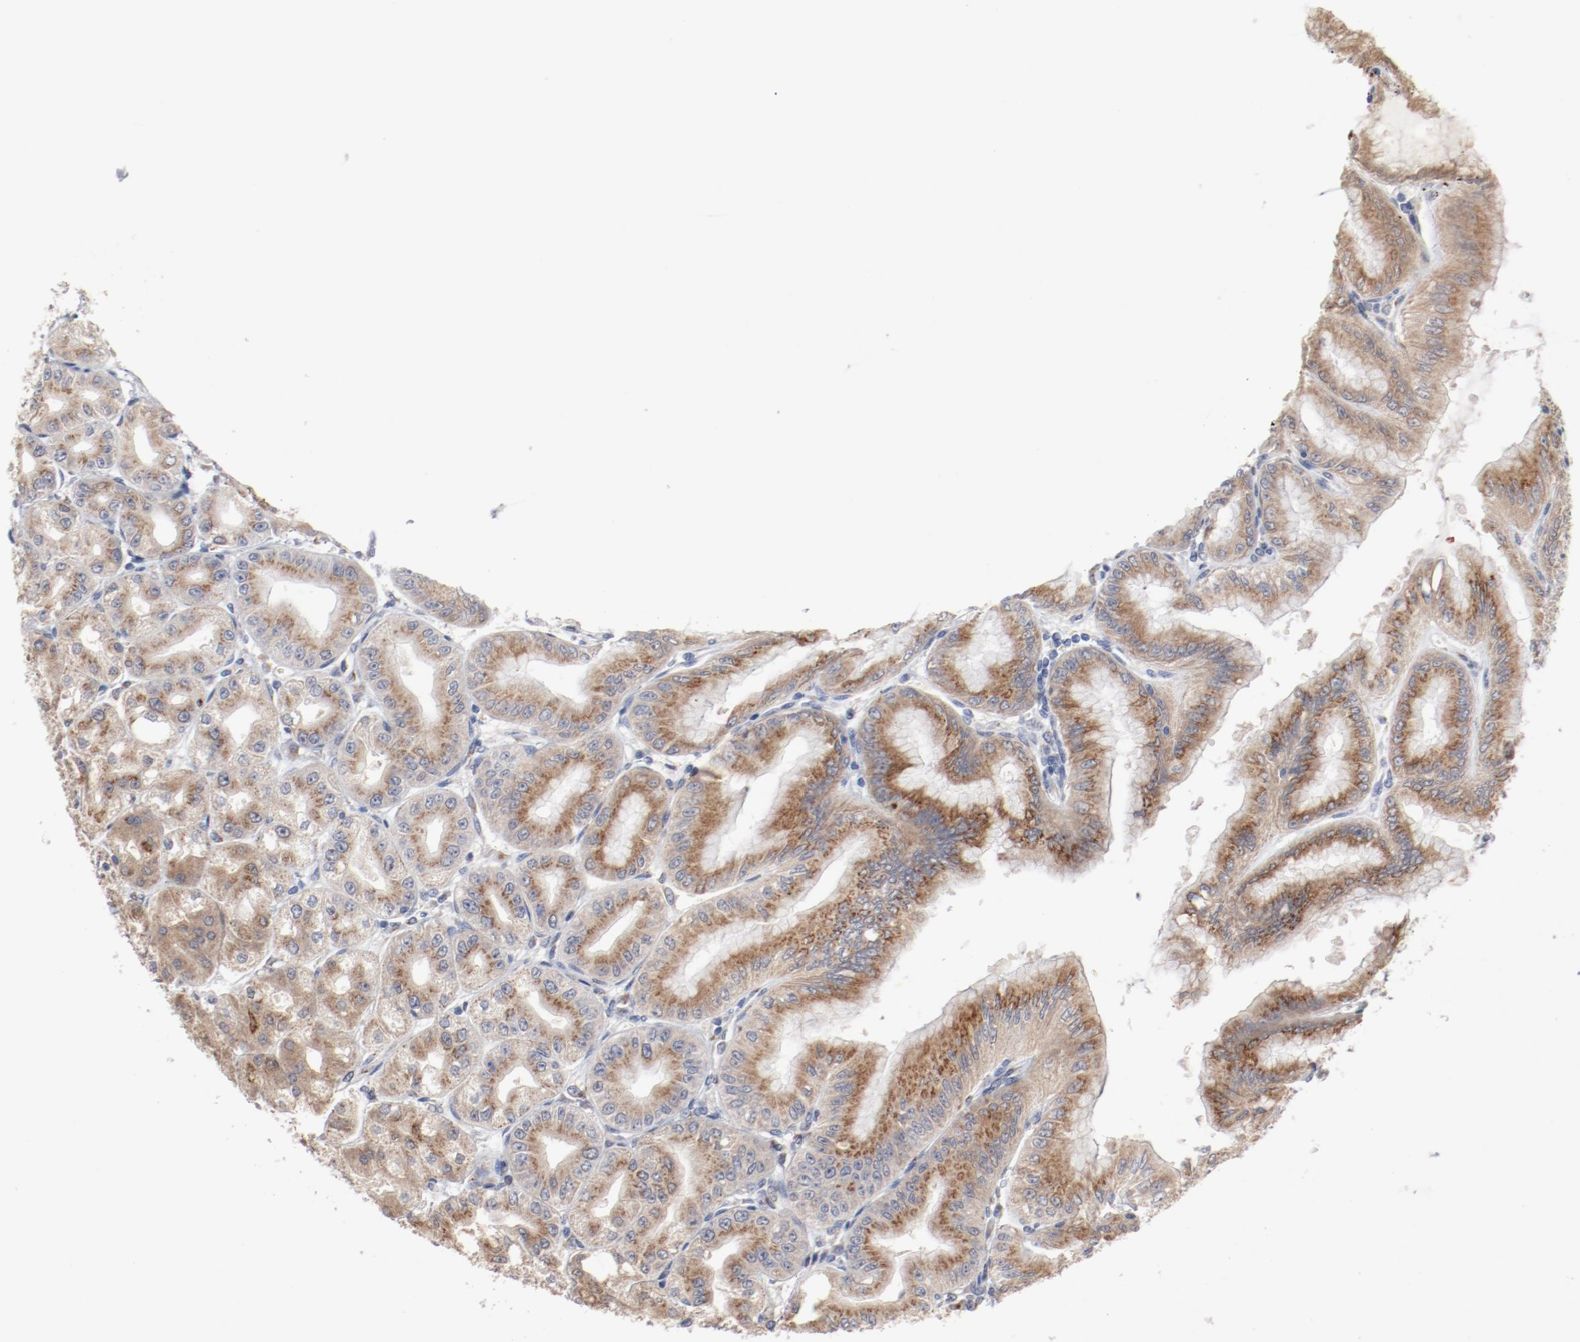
{"staining": {"intensity": "moderate", "quantity": "25%-75%", "location": "cytoplasmic/membranous"}, "tissue": "stomach", "cell_type": "Glandular cells", "image_type": "normal", "snomed": [{"axis": "morphology", "description": "Normal tissue, NOS"}, {"axis": "topography", "description": "Stomach, lower"}], "caption": "This histopathology image exhibits unremarkable stomach stained with immunohistochemistry (IHC) to label a protein in brown. The cytoplasmic/membranous of glandular cells show moderate positivity for the protein. Nuclei are counter-stained blue.", "gene": "AK7", "patient": {"sex": "male", "age": 71}}